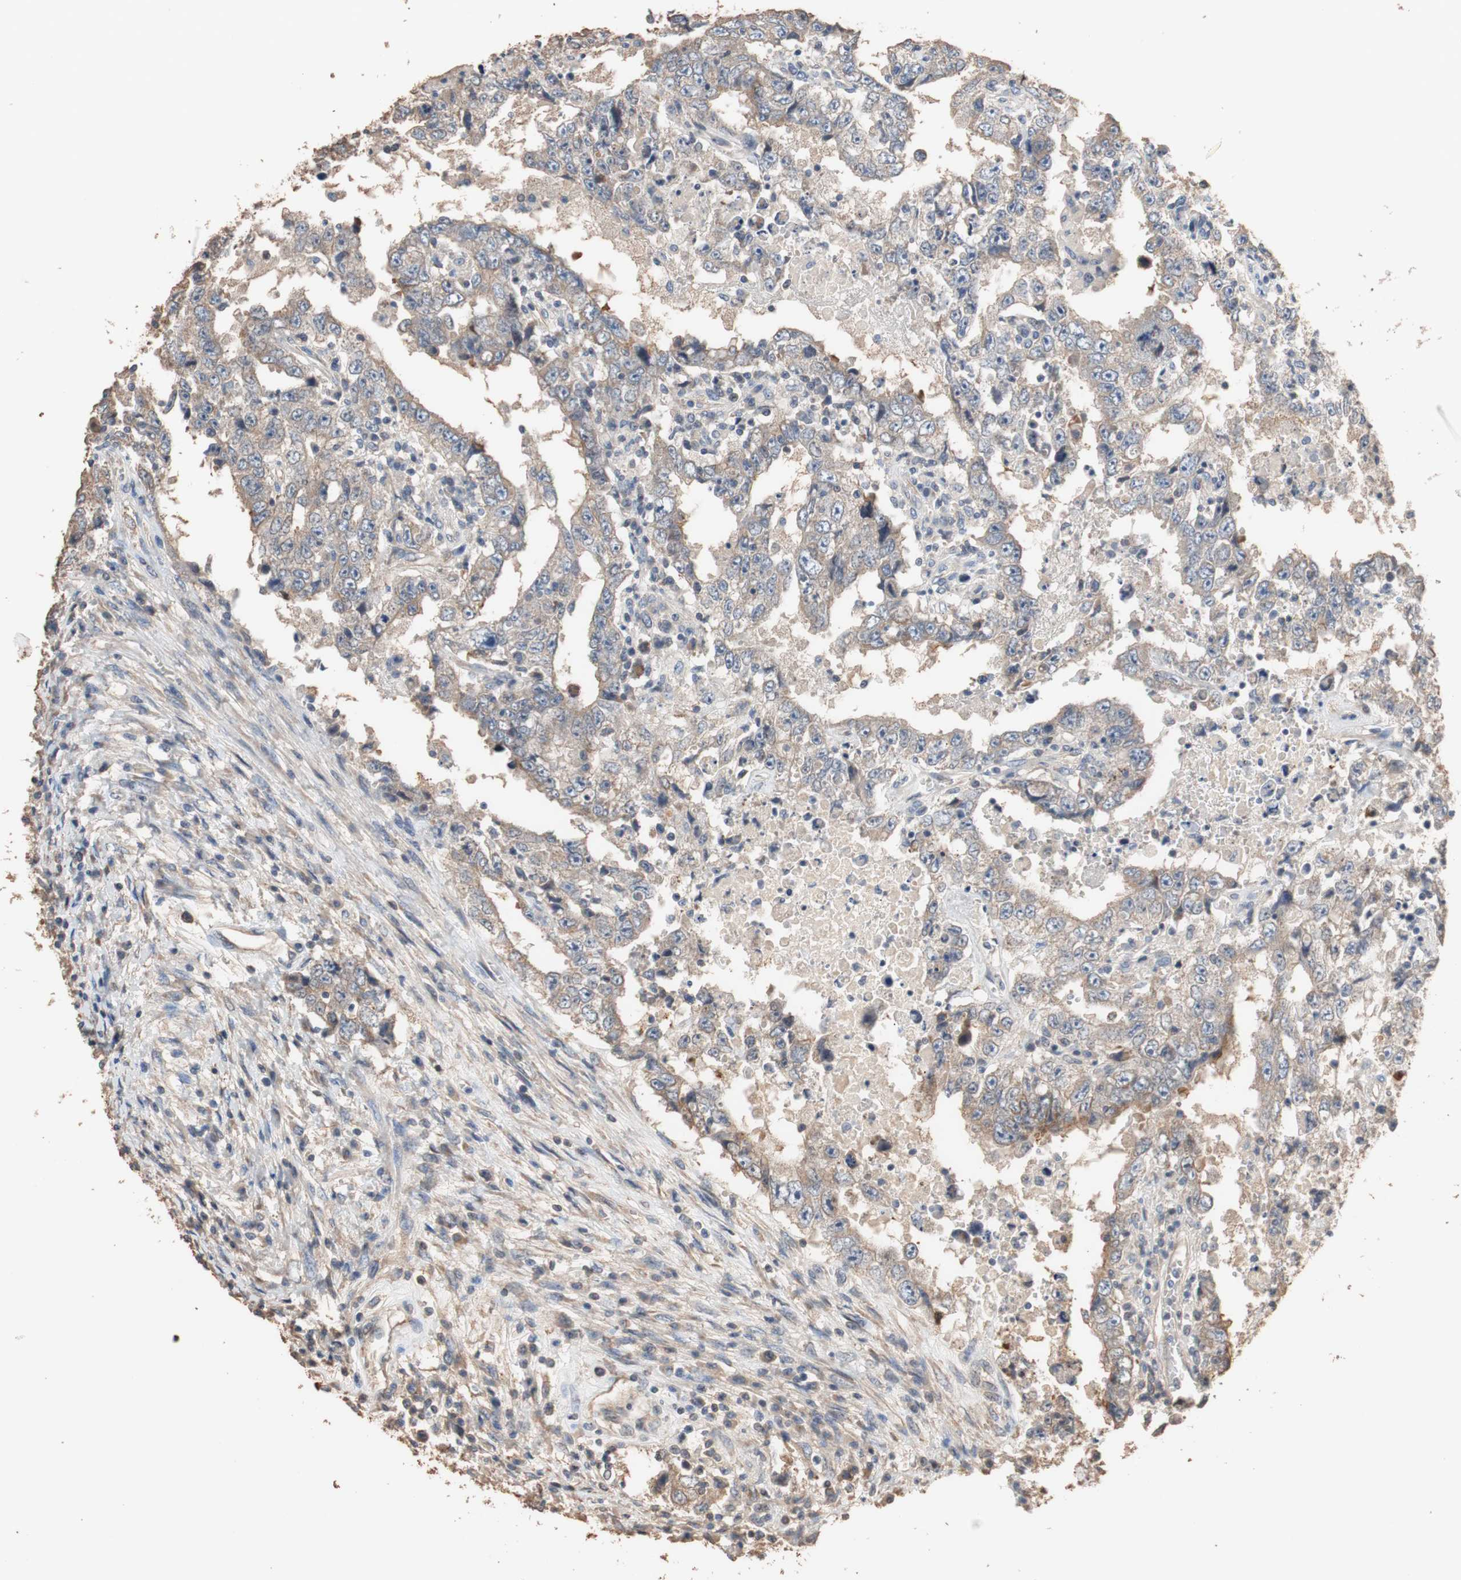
{"staining": {"intensity": "moderate", "quantity": ">75%", "location": "cytoplasmic/membranous"}, "tissue": "testis cancer", "cell_type": "Tumor cells", "image_type": "cancer", "snomed": [{"axis": "morphology", "description": "Carcinoma, Embryonal, NOS"}, {"axis": "topography", "description": "Testis"}], "caption": "Immunohistochemistry (DAB) staining of testis cancer displays moderate cytoplasmic/membranous protein positivity in about >75% of tumor cells. (Stains: DAB (3,3'-diaminobenzidine) in brown, nuclei in blue, Microscopy: brightfield microscopy at high magnification).", "gene": "TUBB", "patient": {"sex": "male", "age": 26}}